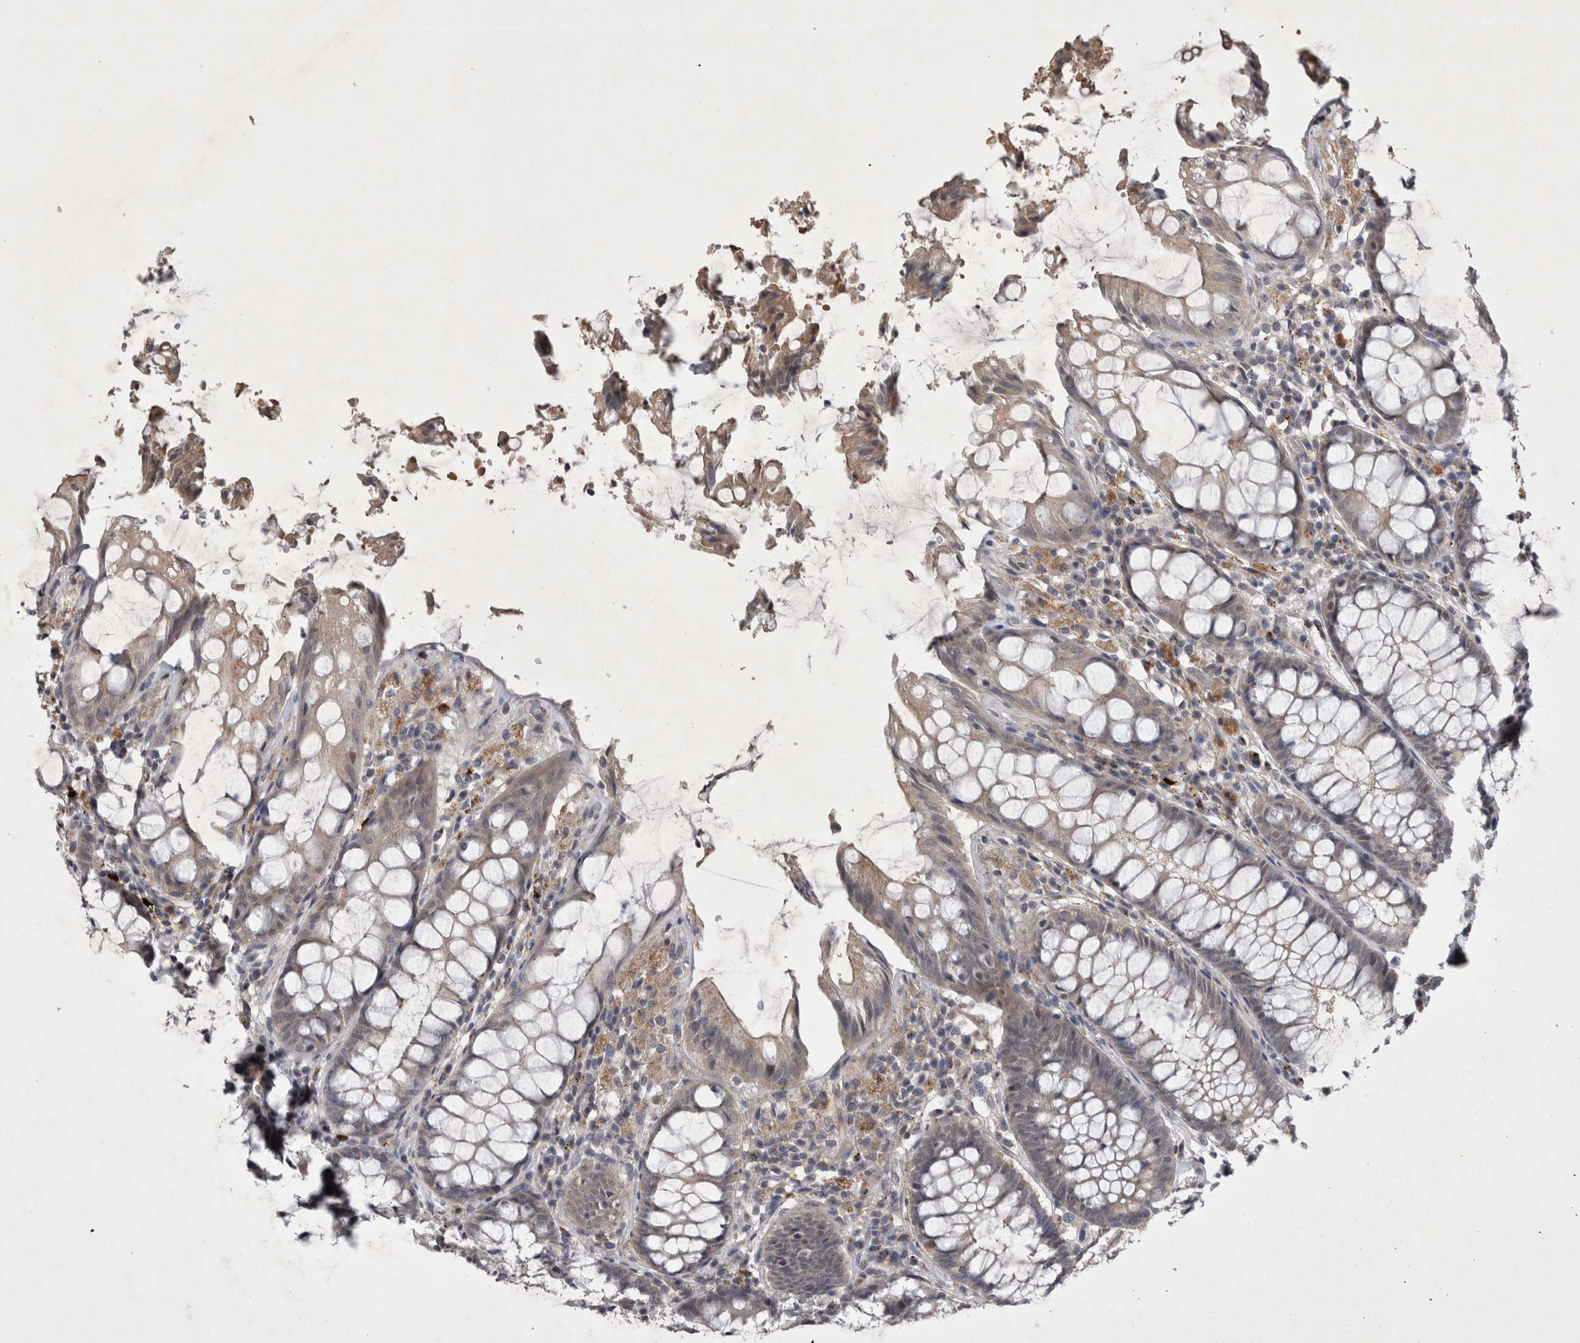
{"staining": {"intensity": "moderate", "quantity": ">75%", "location": "cytoplasmic/membranous"}, "tissue": "rectum", "cell_type": "Glandular cells", "image_type": "normal", "snomed": [{"axis": "morphology", "description": "Normal tissue, NOS"}, {"axis": "topography", "description": "Rectum"}], "caption": "A micrograph of rectum stained for a protein demonstrates moderate cytoplasmic/membranous brown staining in glandular cells. Immunohistochemistry stains the protein of interest in brown and the nuclei are stained blue.", "gene": "CTBS", "patient": {"sex": "male", "age": 64}}